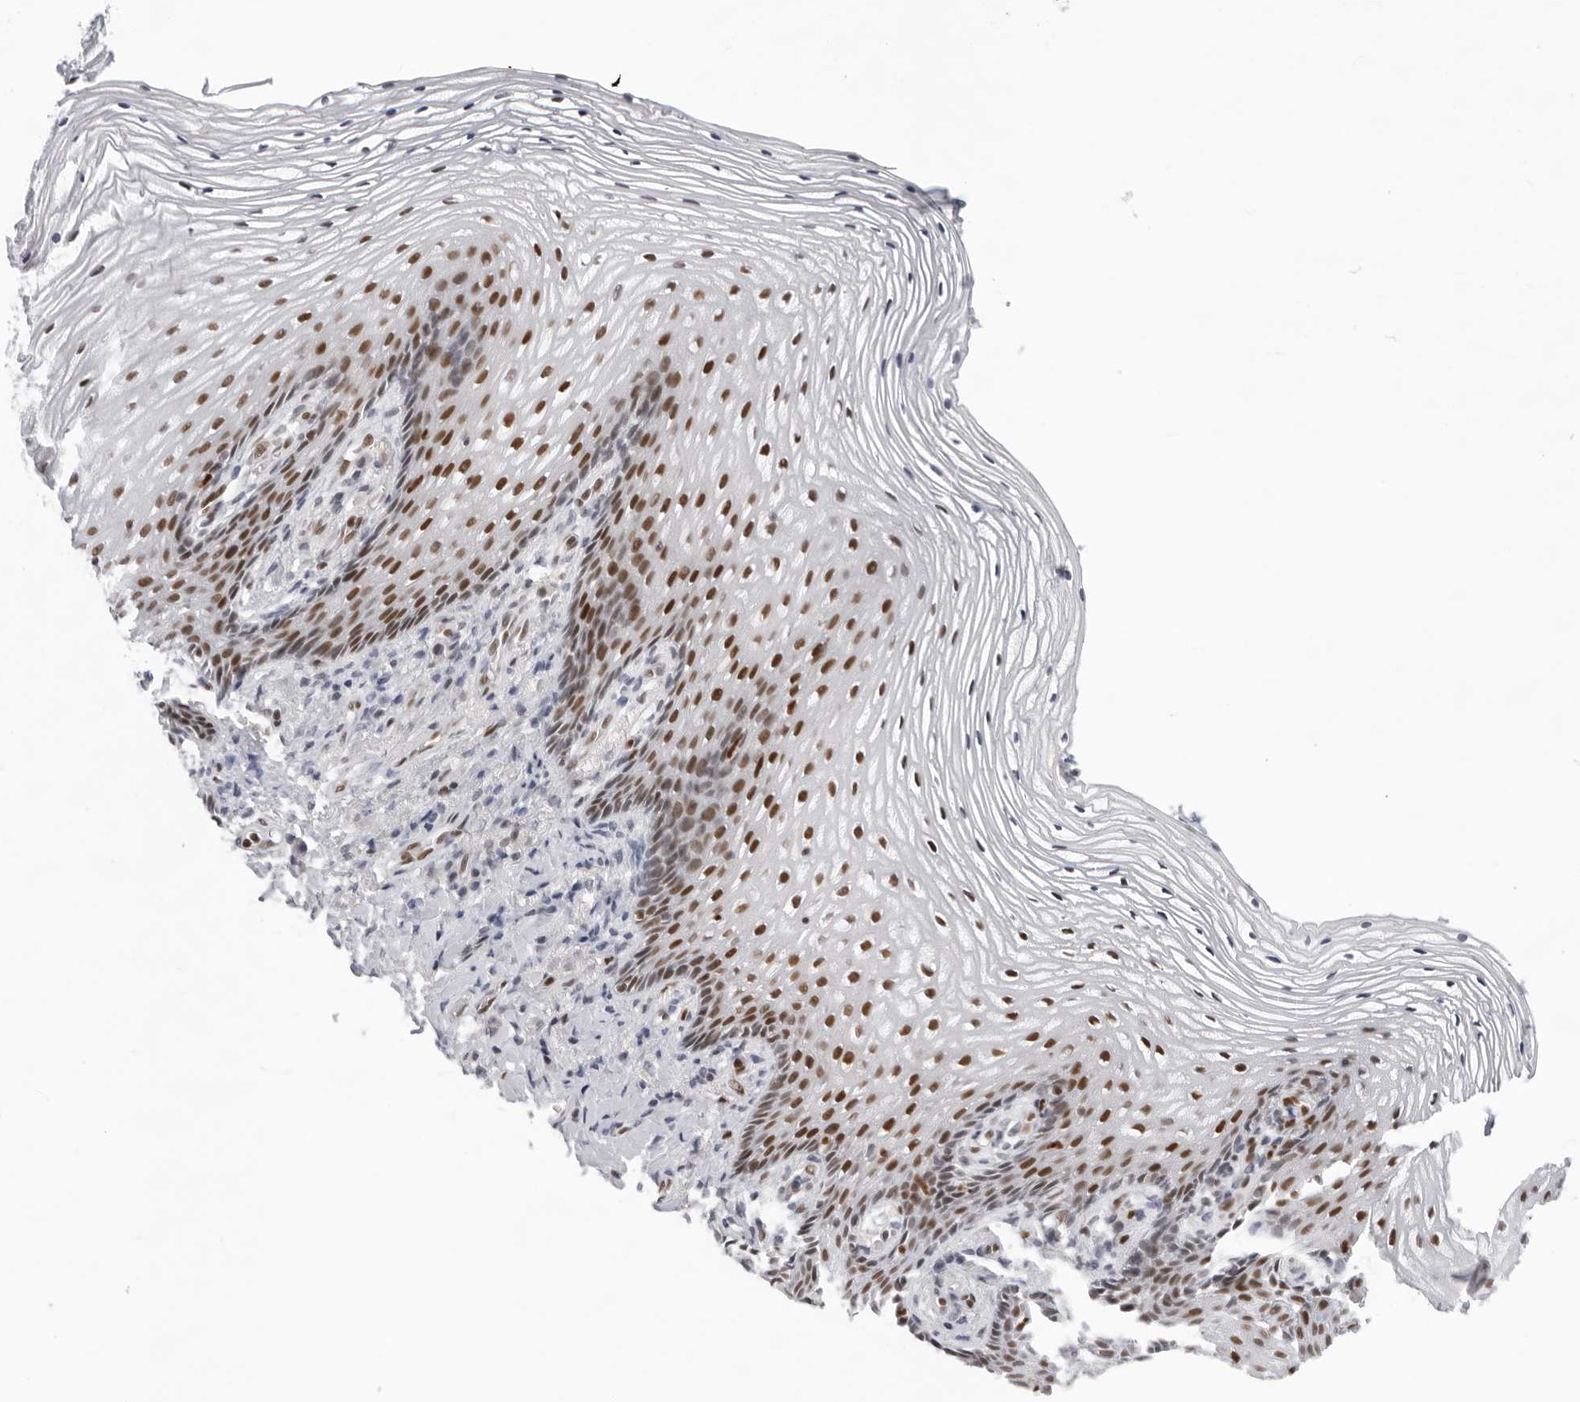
{"staining": {"intensity": "moderate", "quantity": "25%-75%", "location": "nuclear"}, "tissue": "vagina", "cell_type": "Squamous epithelial cells", "image_type": "normal", "snomed": [{"axis": "morphology", "description": "Normal tissue, NOS"}, {"axis": "topography", "description": "Vagina"}], "caption": "Protein staining by immunohistochemistry (IHC) demonstrates moderate nuclear positivity in about 25%-75% of squamous epithelial cells in normal vagina.", "gene": "OGG1", "patient": {"sex": "female", "age": 60}}